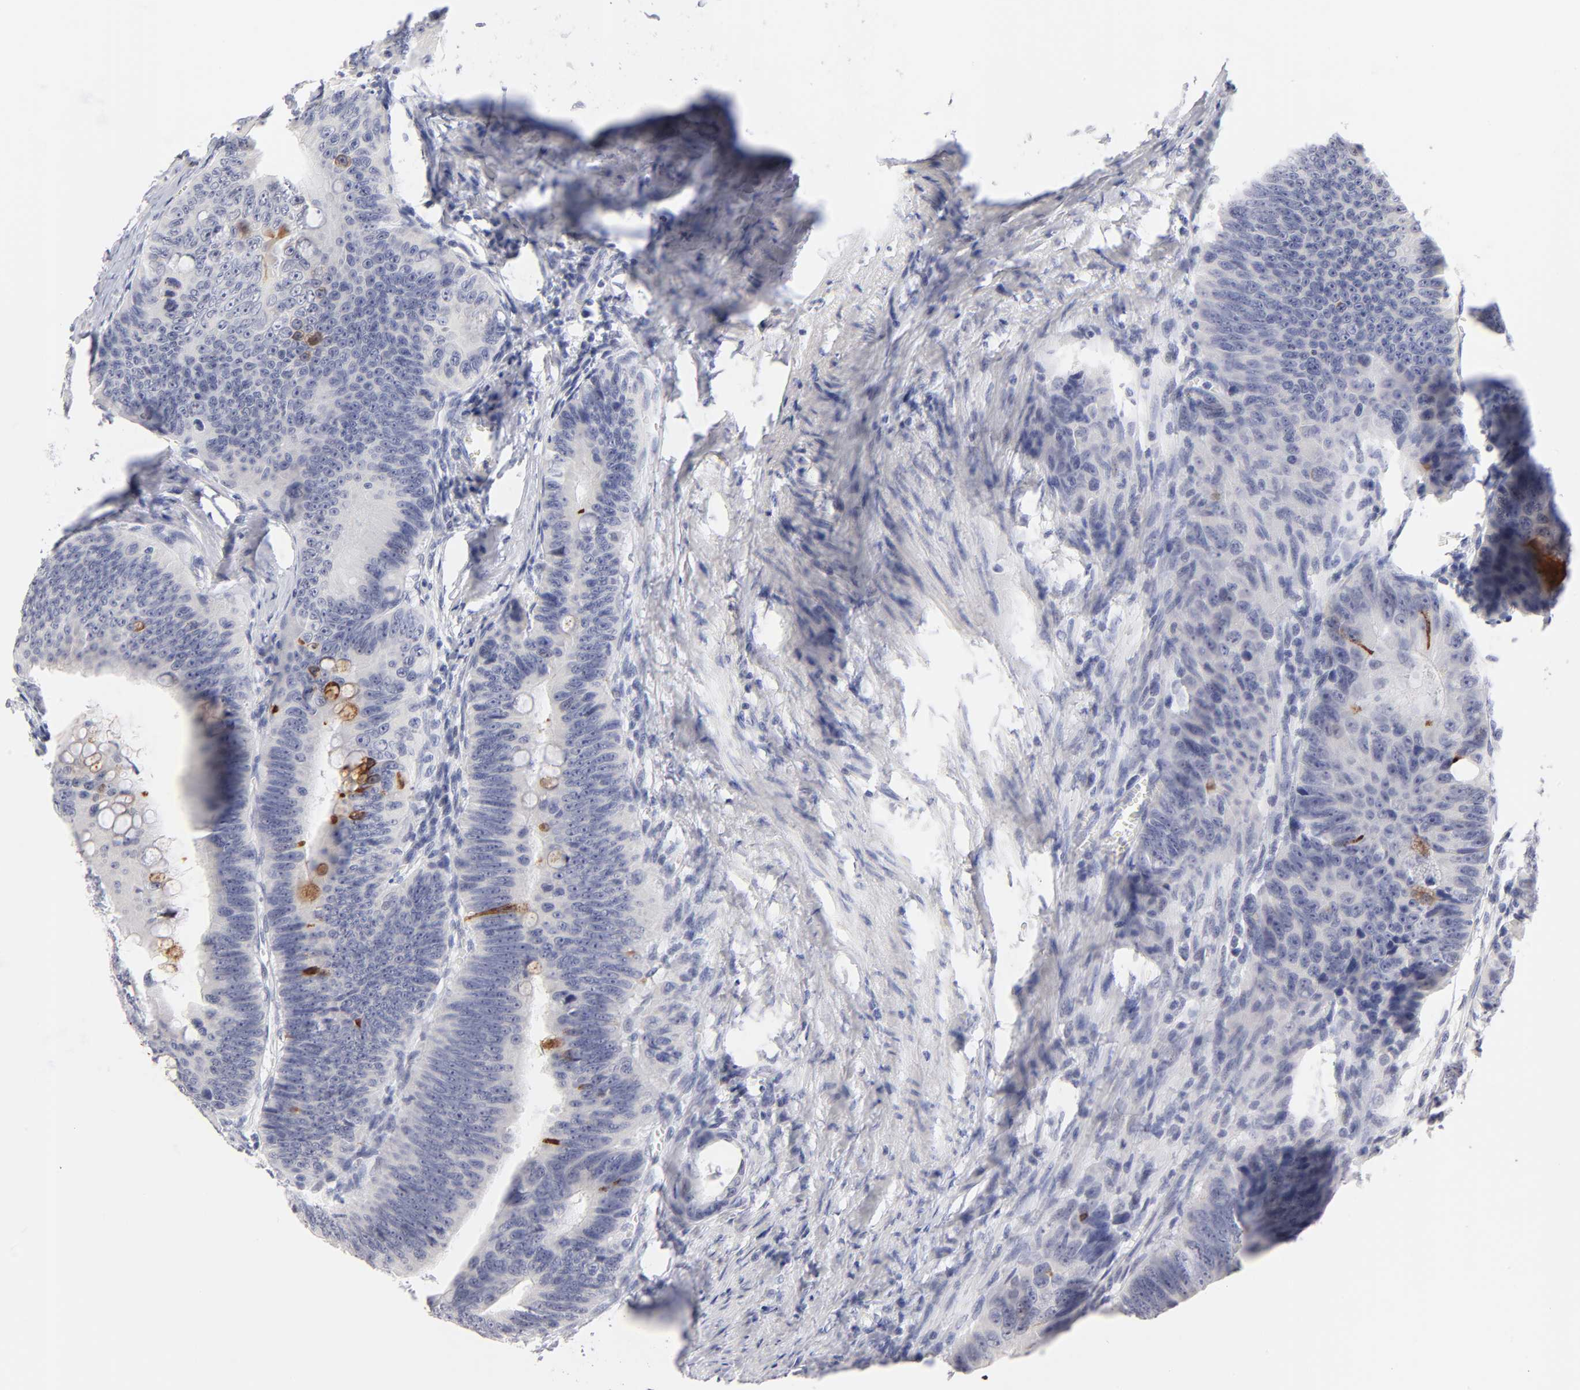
{"staining": {"intensity": "moderate", "quantity": "<25%", "location": "cytoplasmic/membranous"}, "tissue": "colorectal cancer", "cell_type": "Tumor cells", "image_type": "cancer", "snomed": [{"axis": "morphology", "description": "Adenocarcinoma, NOS"}, {"axis": "topography", "description": "Colon"}], "caption": "Brown immunohistochemical staining in human colorectal cancer reveals moderate cytoplasmic/membranous expression in about <25% of tumor cells.", "gene": "KHNYN", "patient": {"sex": "female", "age": 55}}